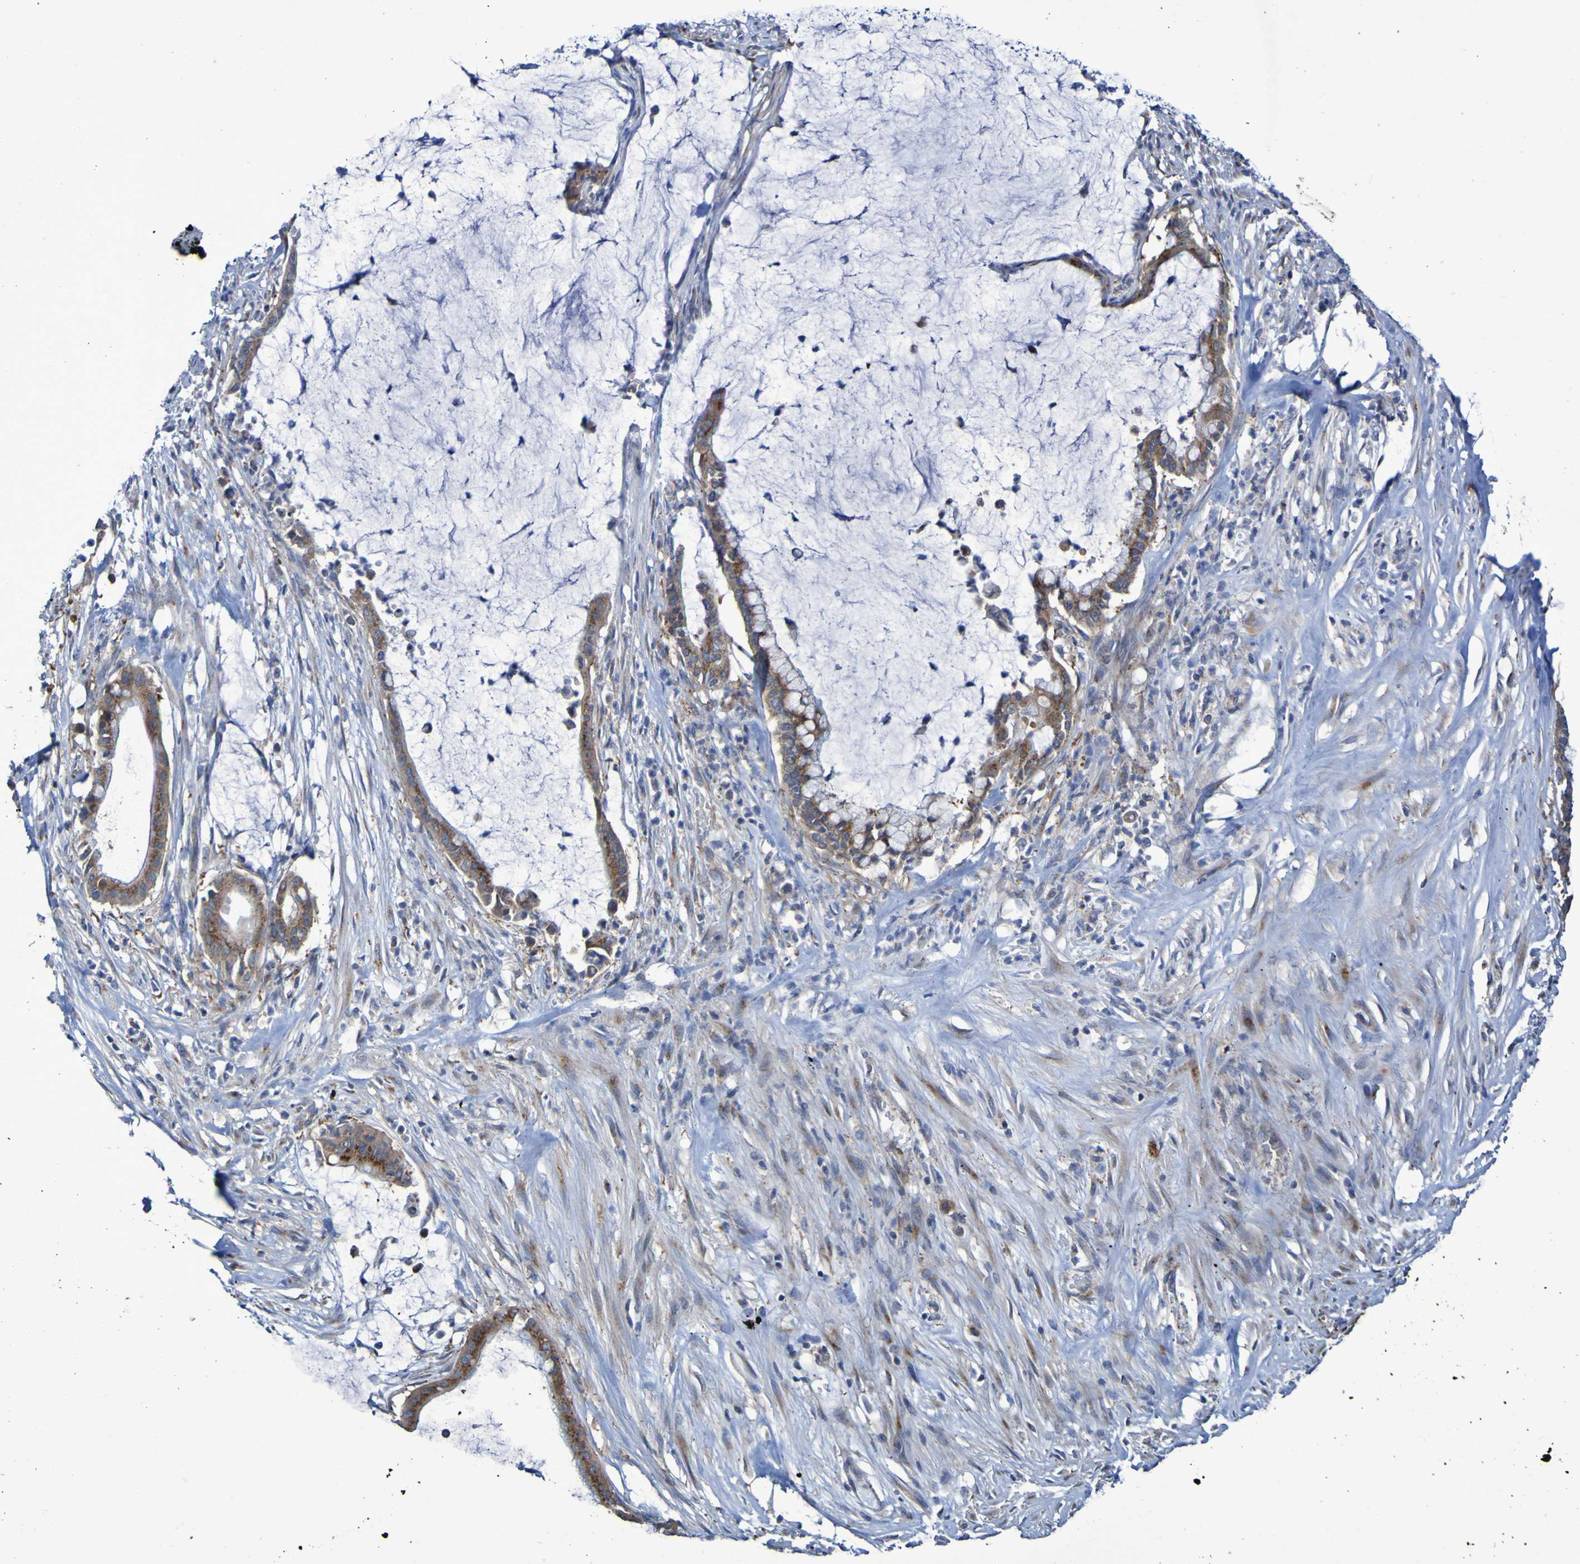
{"staining": {"intensity": "moderate", "quantity": ">75%", "location": "cytoplasmic/membranous"}, "tissue": "pancreatic cancer", "cell_type": "Tumor cells", "image_type": "cancer", "snomed": [{"axis": "morphology", "description": "Adenocarcinoma, NOS"}, {"axis": "topography", "description": "Pancreas"}], "caption": "DAB (3,3'-diaminobenzidine) immunohistochemical staining of pancreatic adenocarcinoma demonstrates moderate cytoplasmic/membranous protein staining in approximately >75% of tumor cells.", "gene": "LMBRD2", "patient": {"sex": "male", "age": 41}}